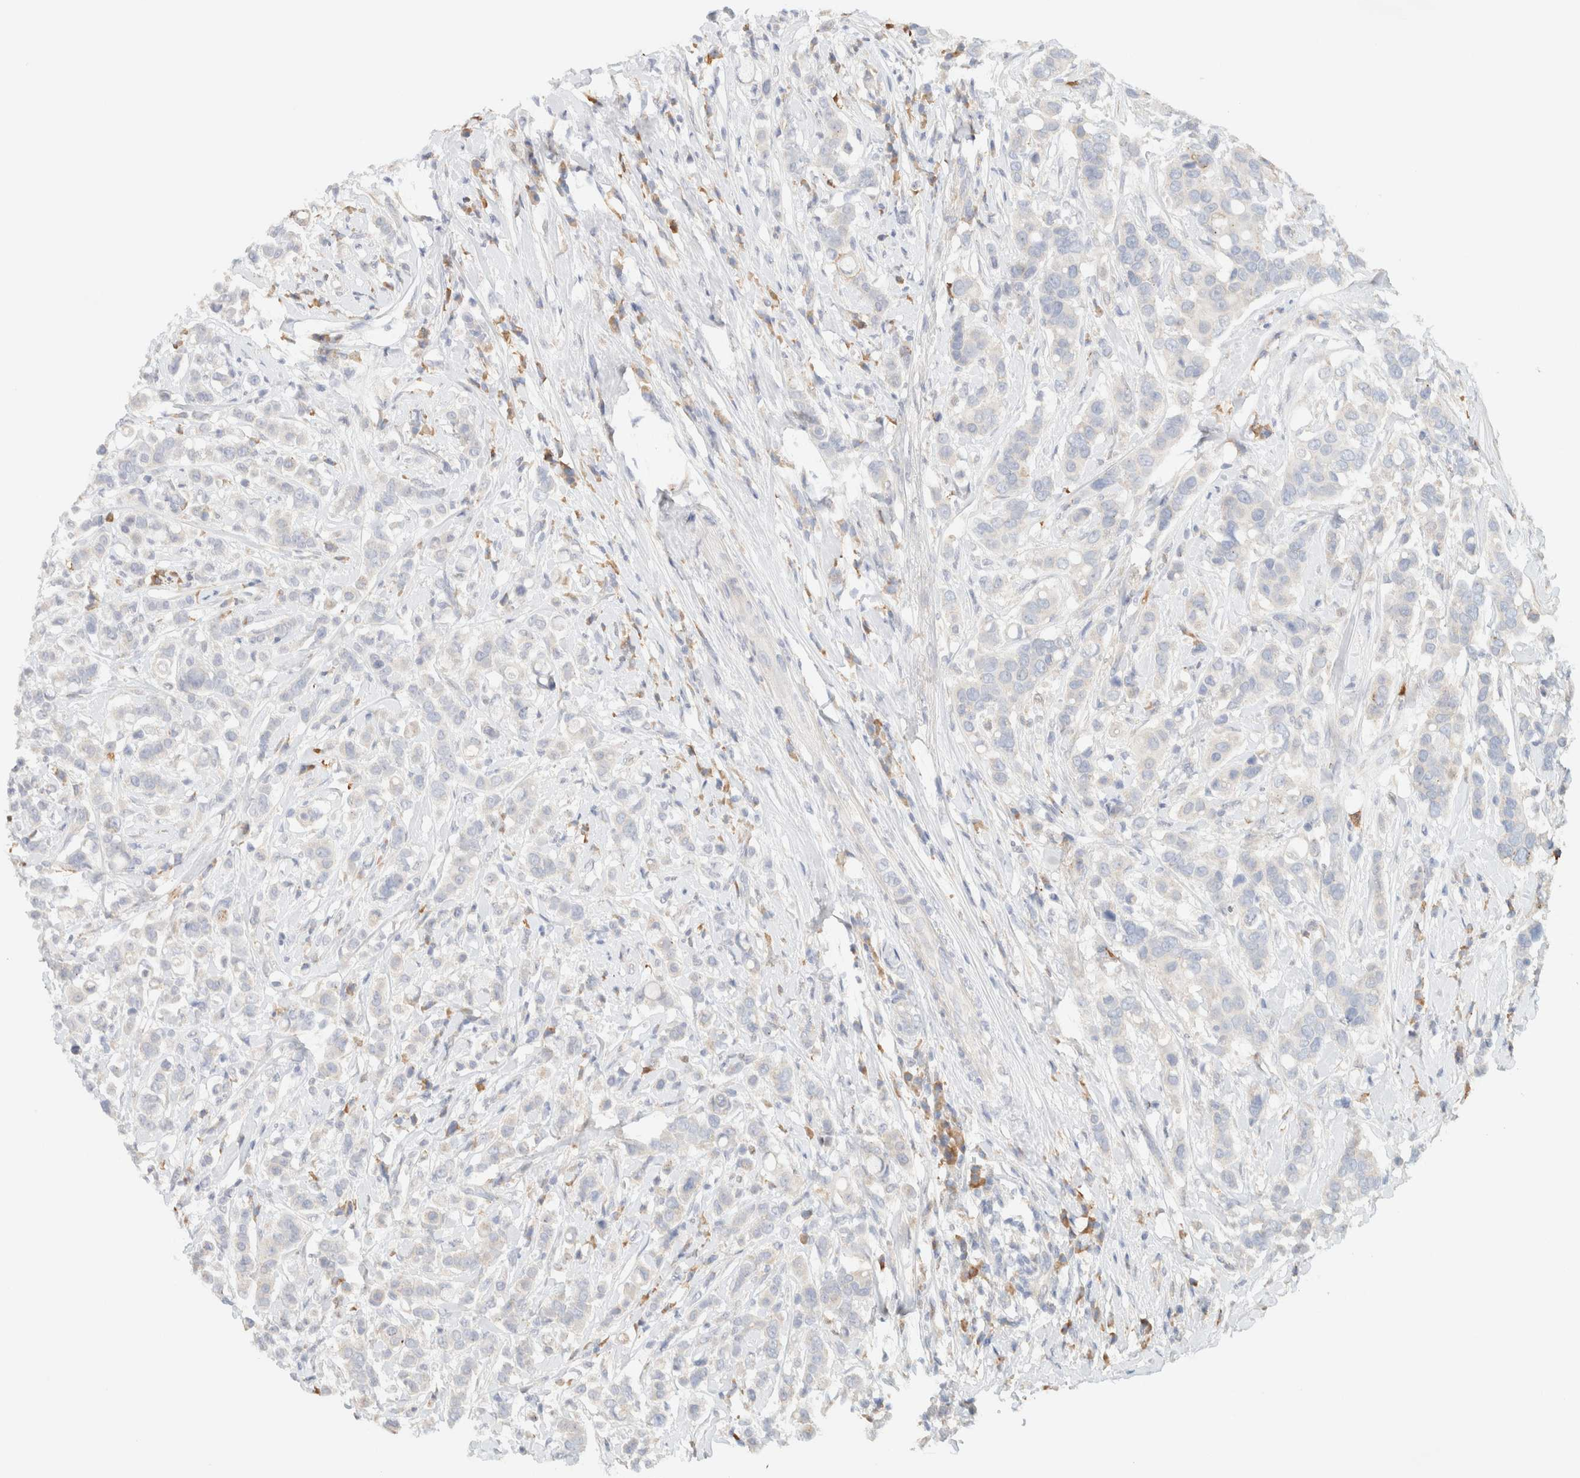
{"staining": {"intensity": "negative", "quantity": "none", "location": "none"}, "tissue": "breast cancer", "cell_type": "Tumor cells", "image_type": "cancer", "snomed": [{"axis": "morphology", "description": "Duct carcinoma"}, {"axis": "topography", "description": "Breast"}], "caption": "Photomicrograph shows no protein positivity in tumor cells of infiltrating ductal carcinoma (breast) tissue.", "gene": "TTC3", "patient": {"sex": "female", "age": 27}}